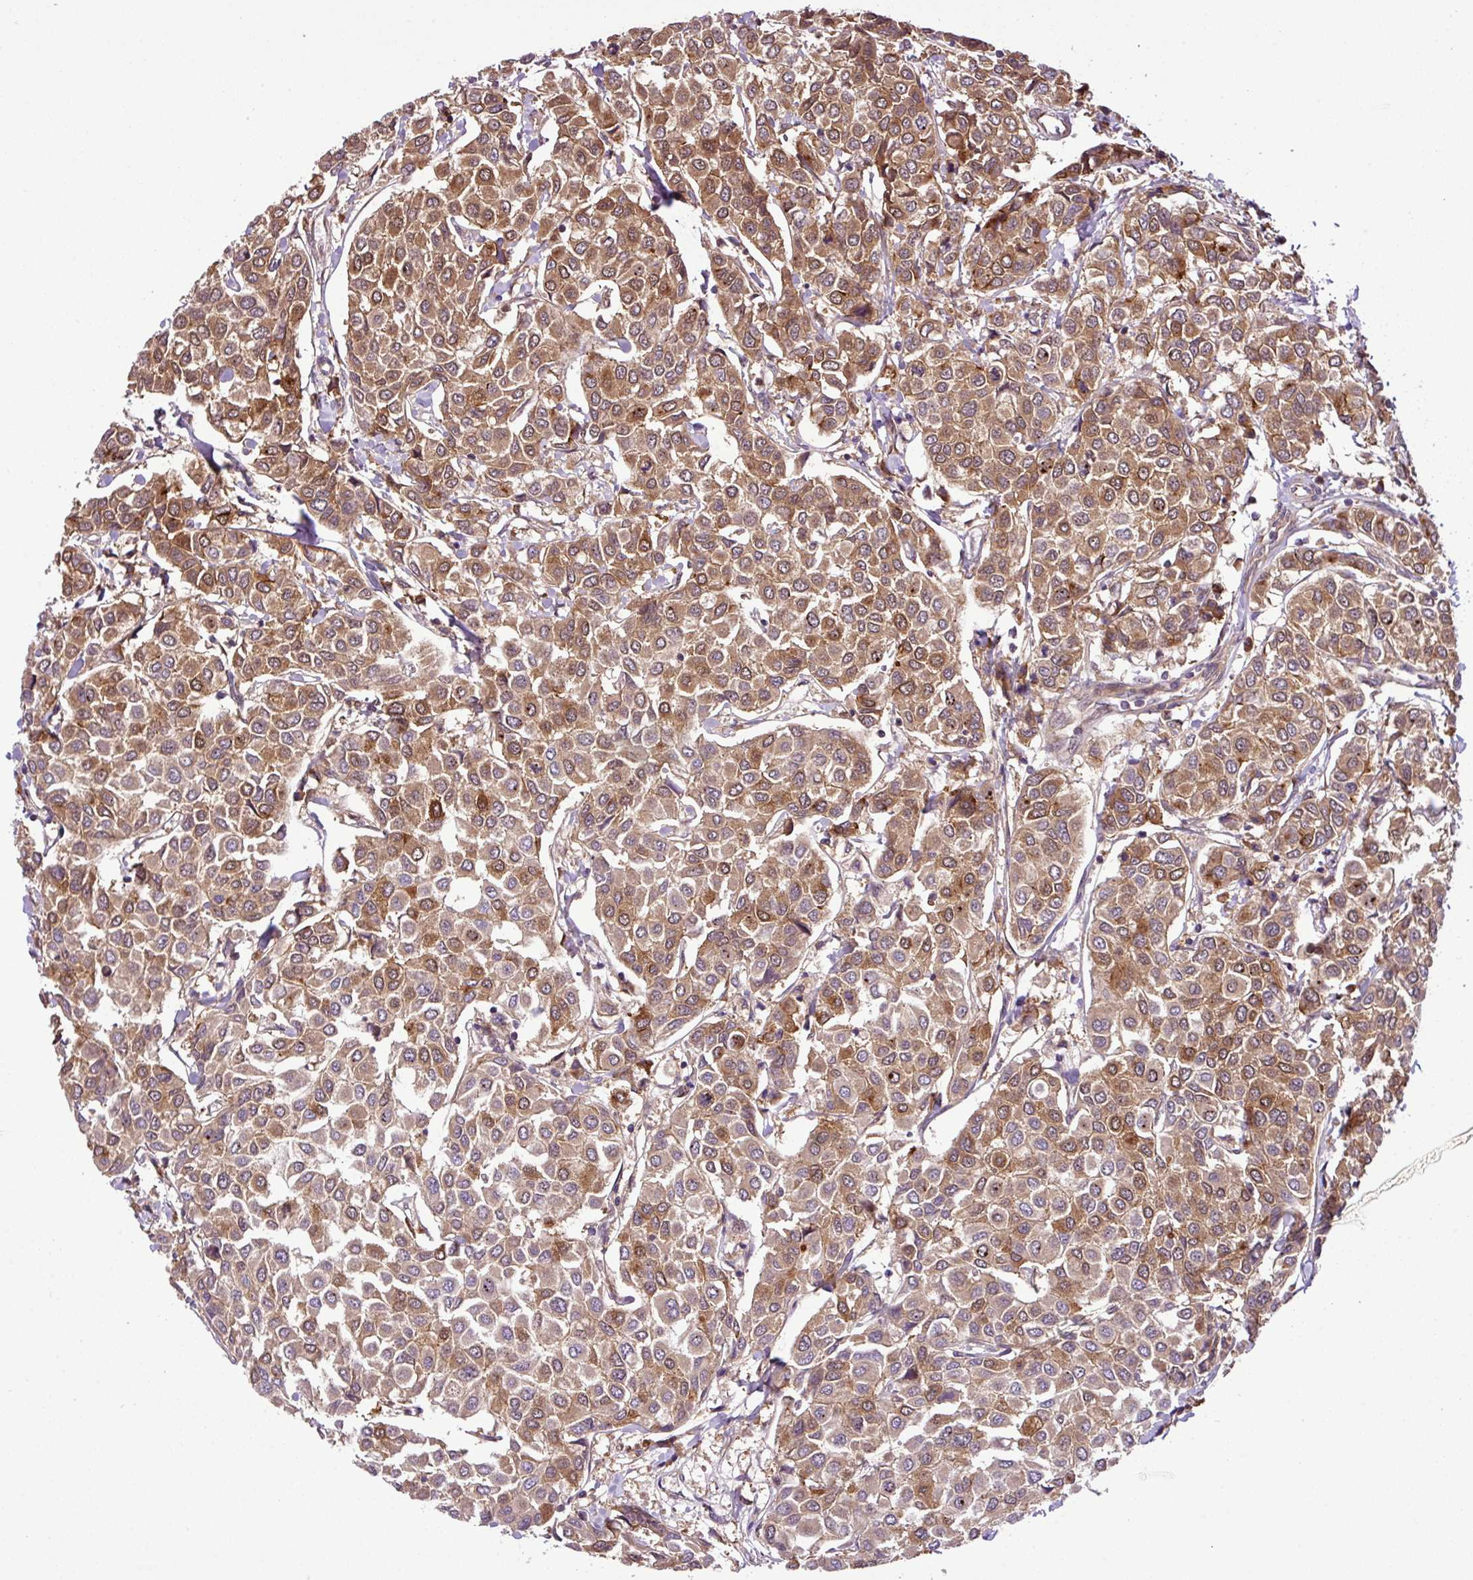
{"staining": {"intensity": "moderate", "quantity": ">75%", "location": "cytoplasmic/membranous"}, "tissue": "breast cancer", "cell_type": "Tumor cells", "image_type": "cancer", "snomed": [{"axis": "morphology", "description": "Duct carcinoma"}, {"axis": "topography", "description": "Breast"}], "caption": "The photomicrograph demonstrates staining of infiltrating ductal carcinoma (breast), revealing moderate cytoplasmic/membranous protein expression (brown color) within tumor cells. Immunohistochemistry stains the protein in brown and the nuclei are stained blue.", "gene": "DLGAP4", "patient": {"sex": "female", "age": 55}}